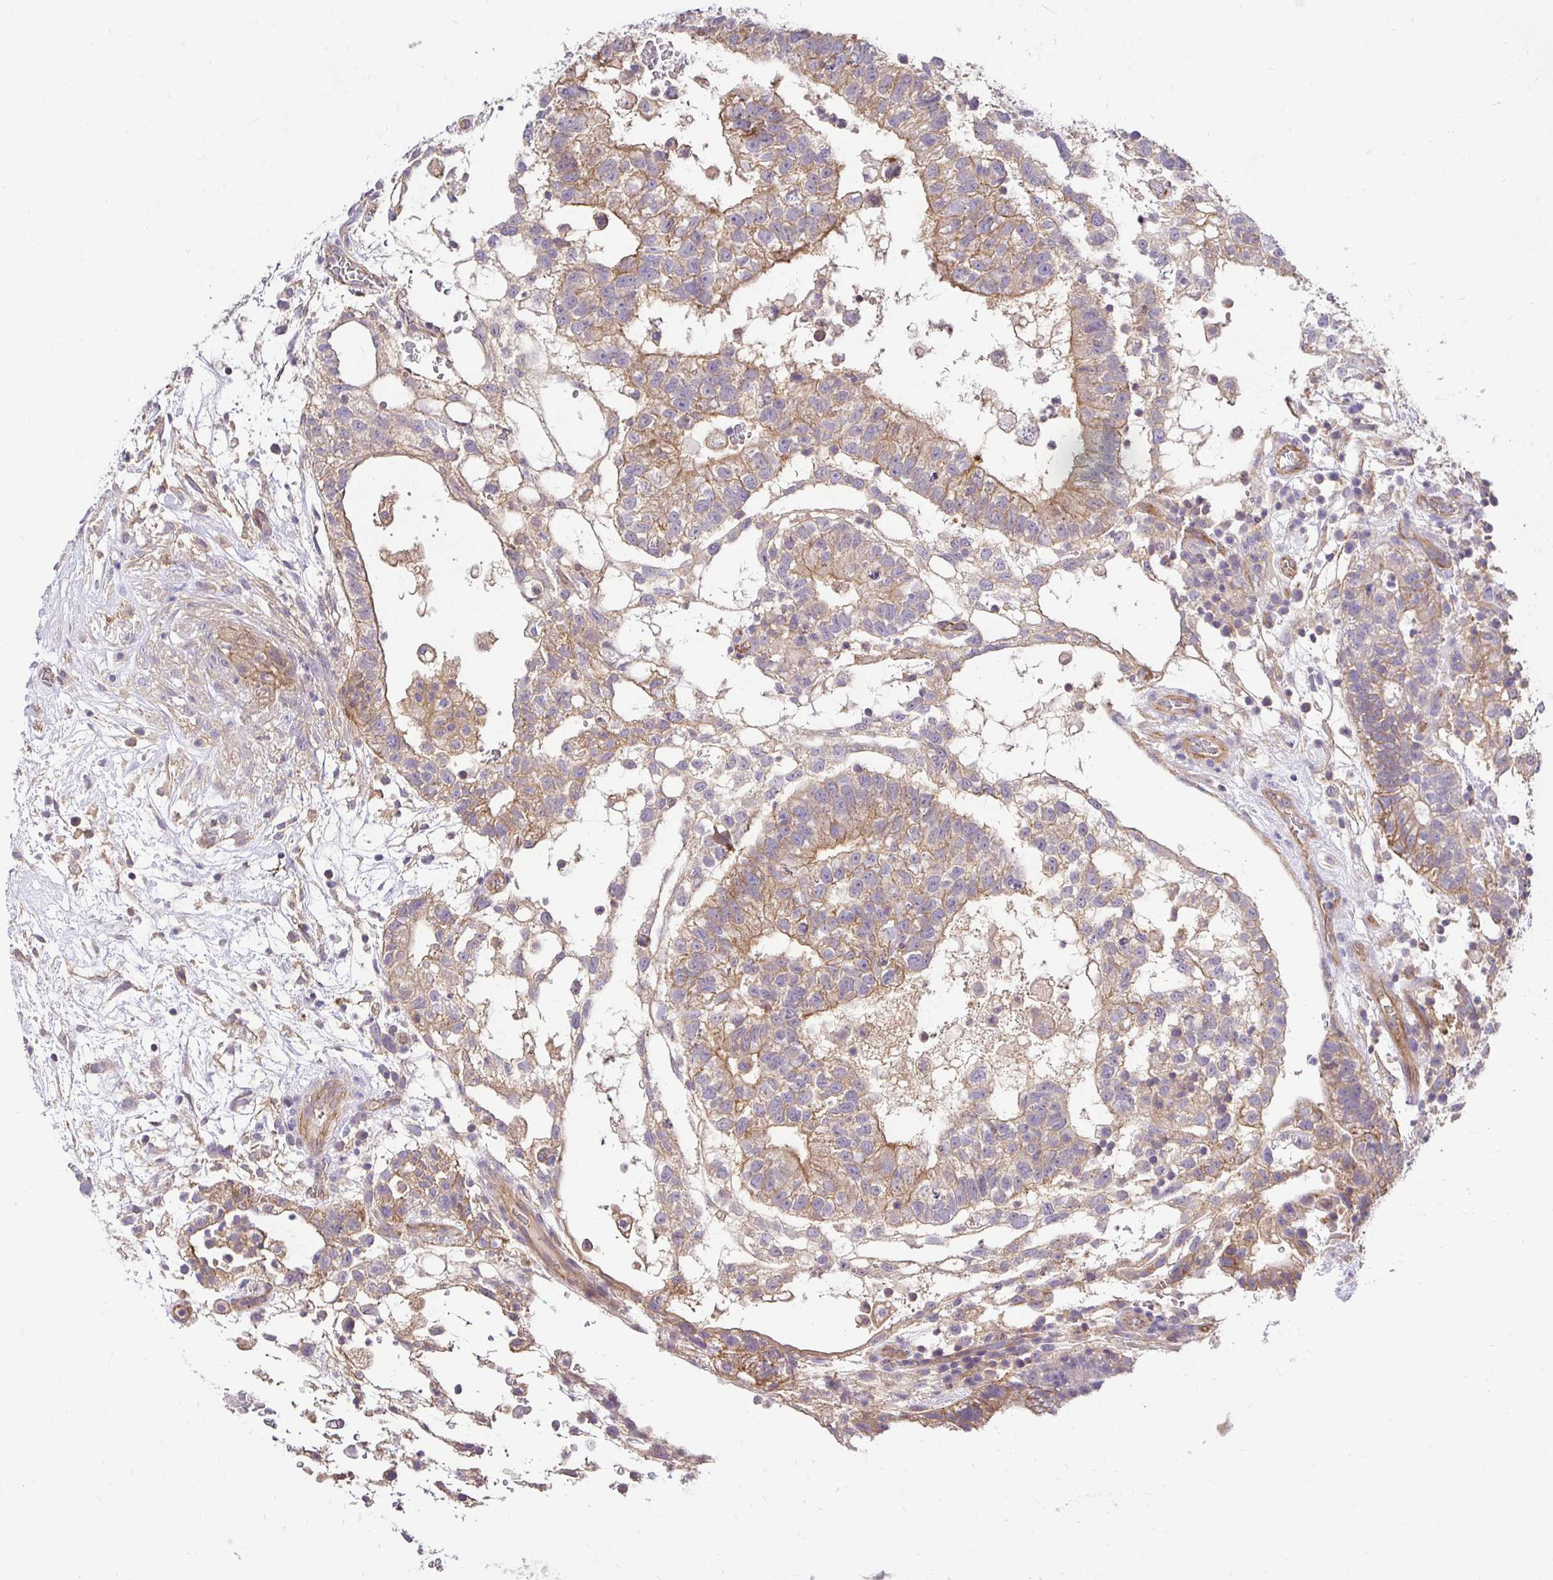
{"staining": {"intensity": "moderate", "quantity": ">75%", "location": "cytoplasmic/membranous"}, "tissue": "testis cancer", "cell_type": "Tumor cells", "image_type": "cancer", "snomed": [{"axis": "morphology", "description": "Normal tissue, NOS"}, {"axis": "morphology", "description": "Carcinoma, Embryonal, NOS"}, {"axis": "topography", "description": "Testis"}], "caption": "Moderate cytoplasmic/membranous expression is identified in approximately >75% of tumor cells in testis embryonal carcinoma.", "gene": "SLC9A1", "patient": {"sex": "male", "age": 32}}